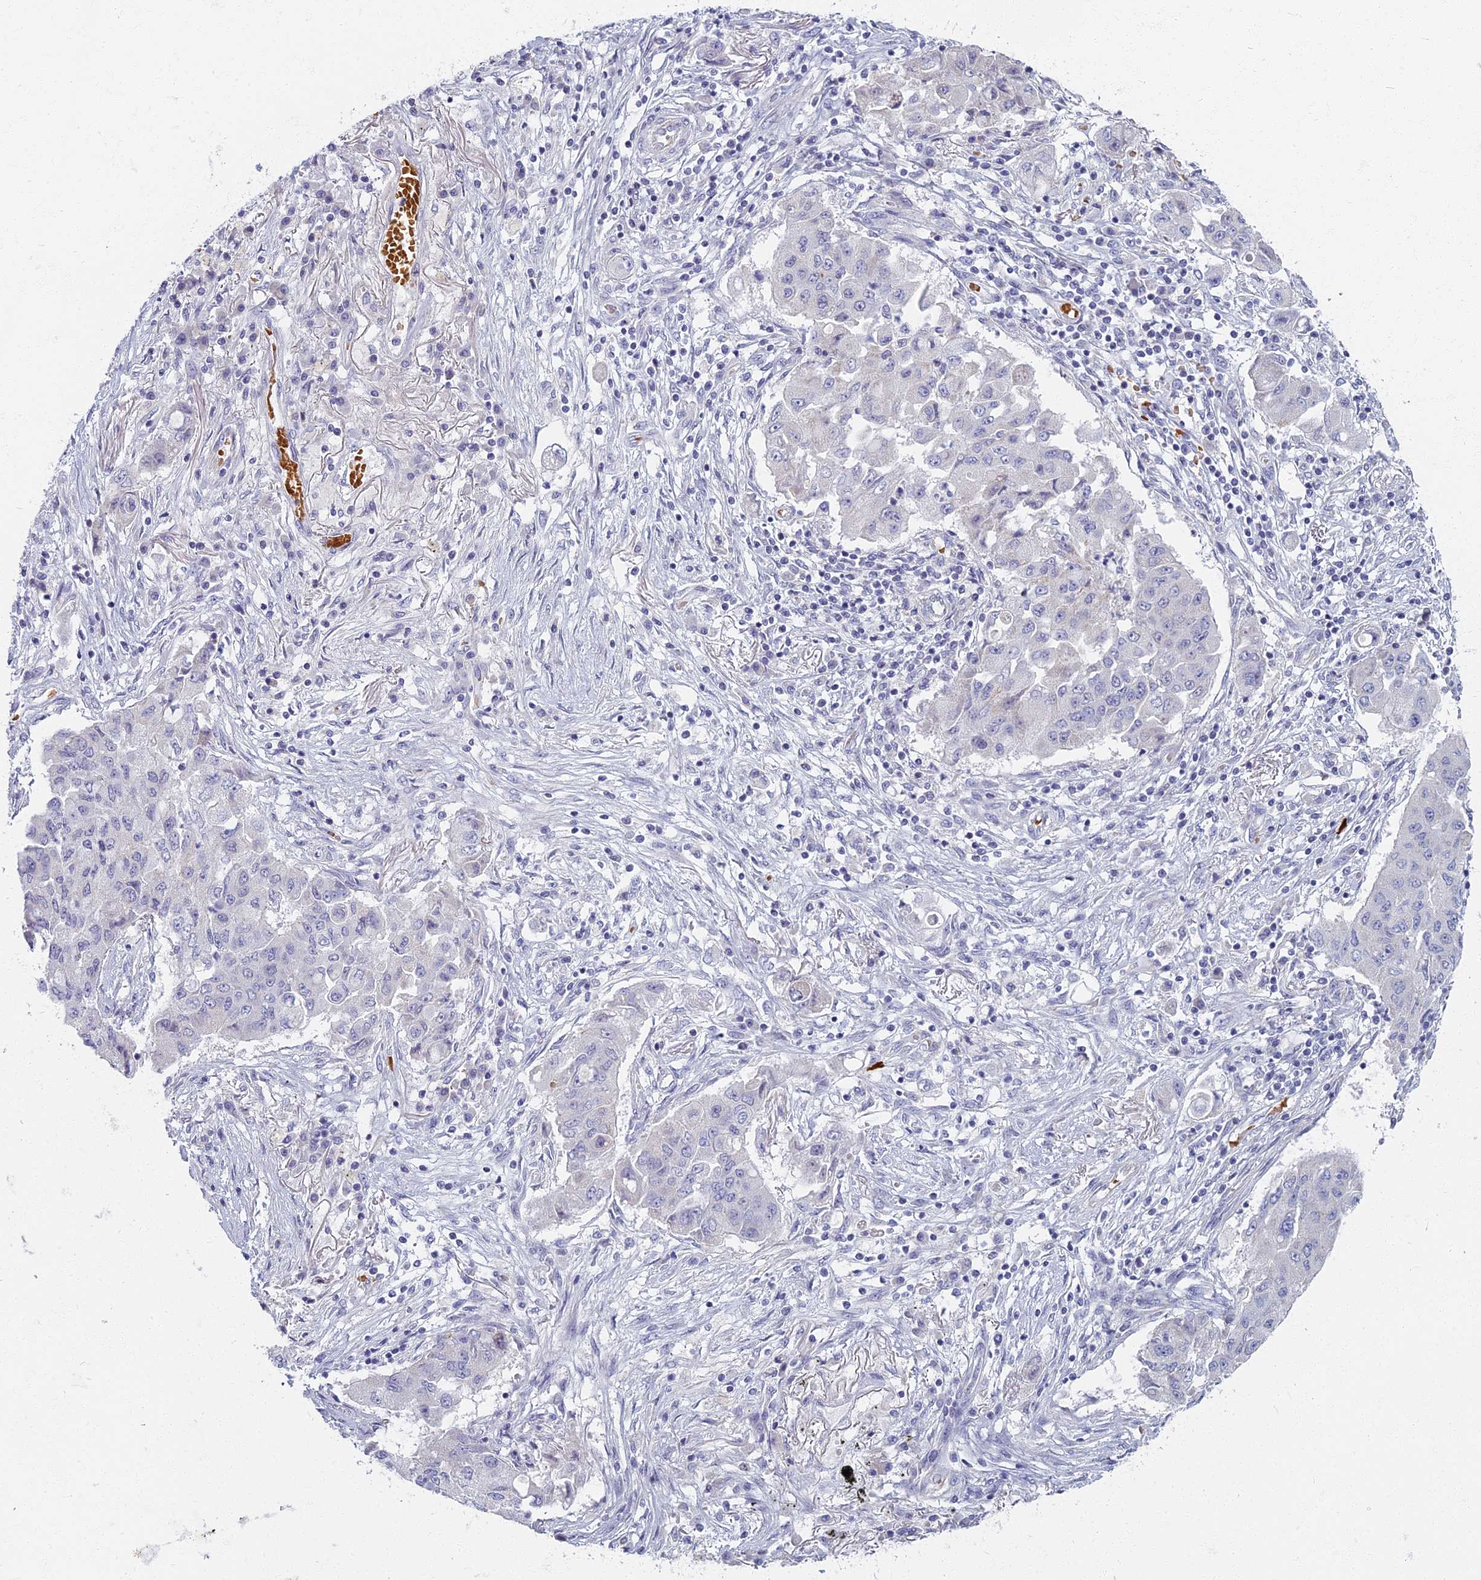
{"staining": {"intensity": "negative", "quantity": "none", "location": "none"}, "tissue": "lung cancer", "cell_type": "Tumor cells", "image_type": "cancer", "snomed": [{"axis": "morphology", "description": "Squamous cell carcinoma, NOS"}, {"axis": "topography", "description": "Lung"}], "caption": "Immunohistochemistry image of neoplastic tissue: lung squamous cell carcinoma stained with DAB (3,3'-diaminobenzidine) exhibits no significant protein positivity in tumor cells.", "gene": "ARL15", "patient": {"sex": "male", "age": 74}}